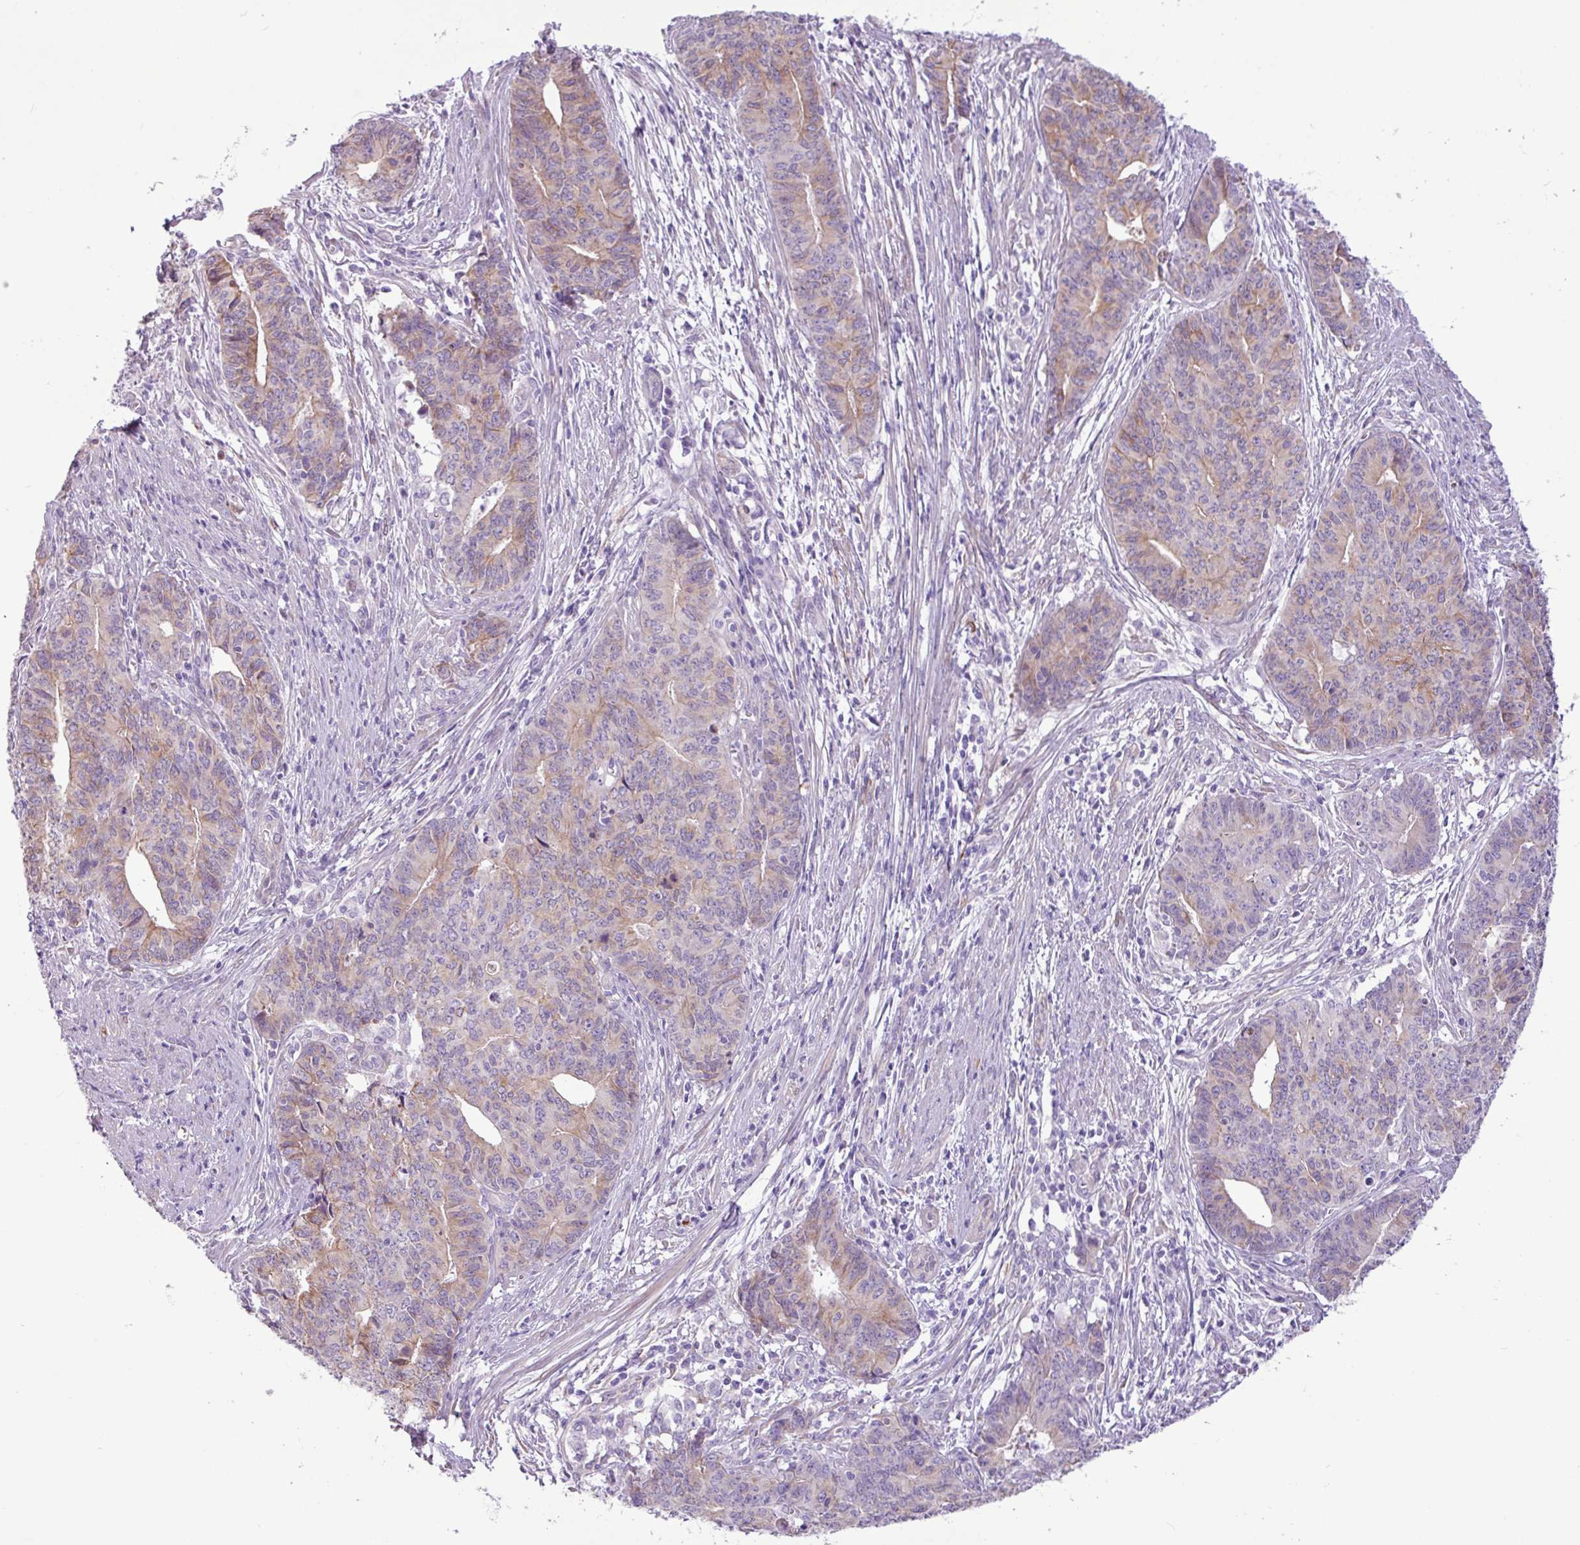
{"staining": {"intensity": "weak", "quantity": "<25%", "location": "cytoplasmic/membranous"}, "tissue": "endometrial cancer", "cell_type": "Tumor cells", "image_type": "cancer", "snomed": [{"axis": "morphology", "description": "Adenocarcinoma, NOS"}, {"axis": "topography", "description": "Endometrium"}], "caption": "DAB immunohistochemical staining of endometrial cancer demonstrates no significant expression in tumor cells.", "gene": "SLC38A1", "patient": {"sex": "female", "age": 59}}